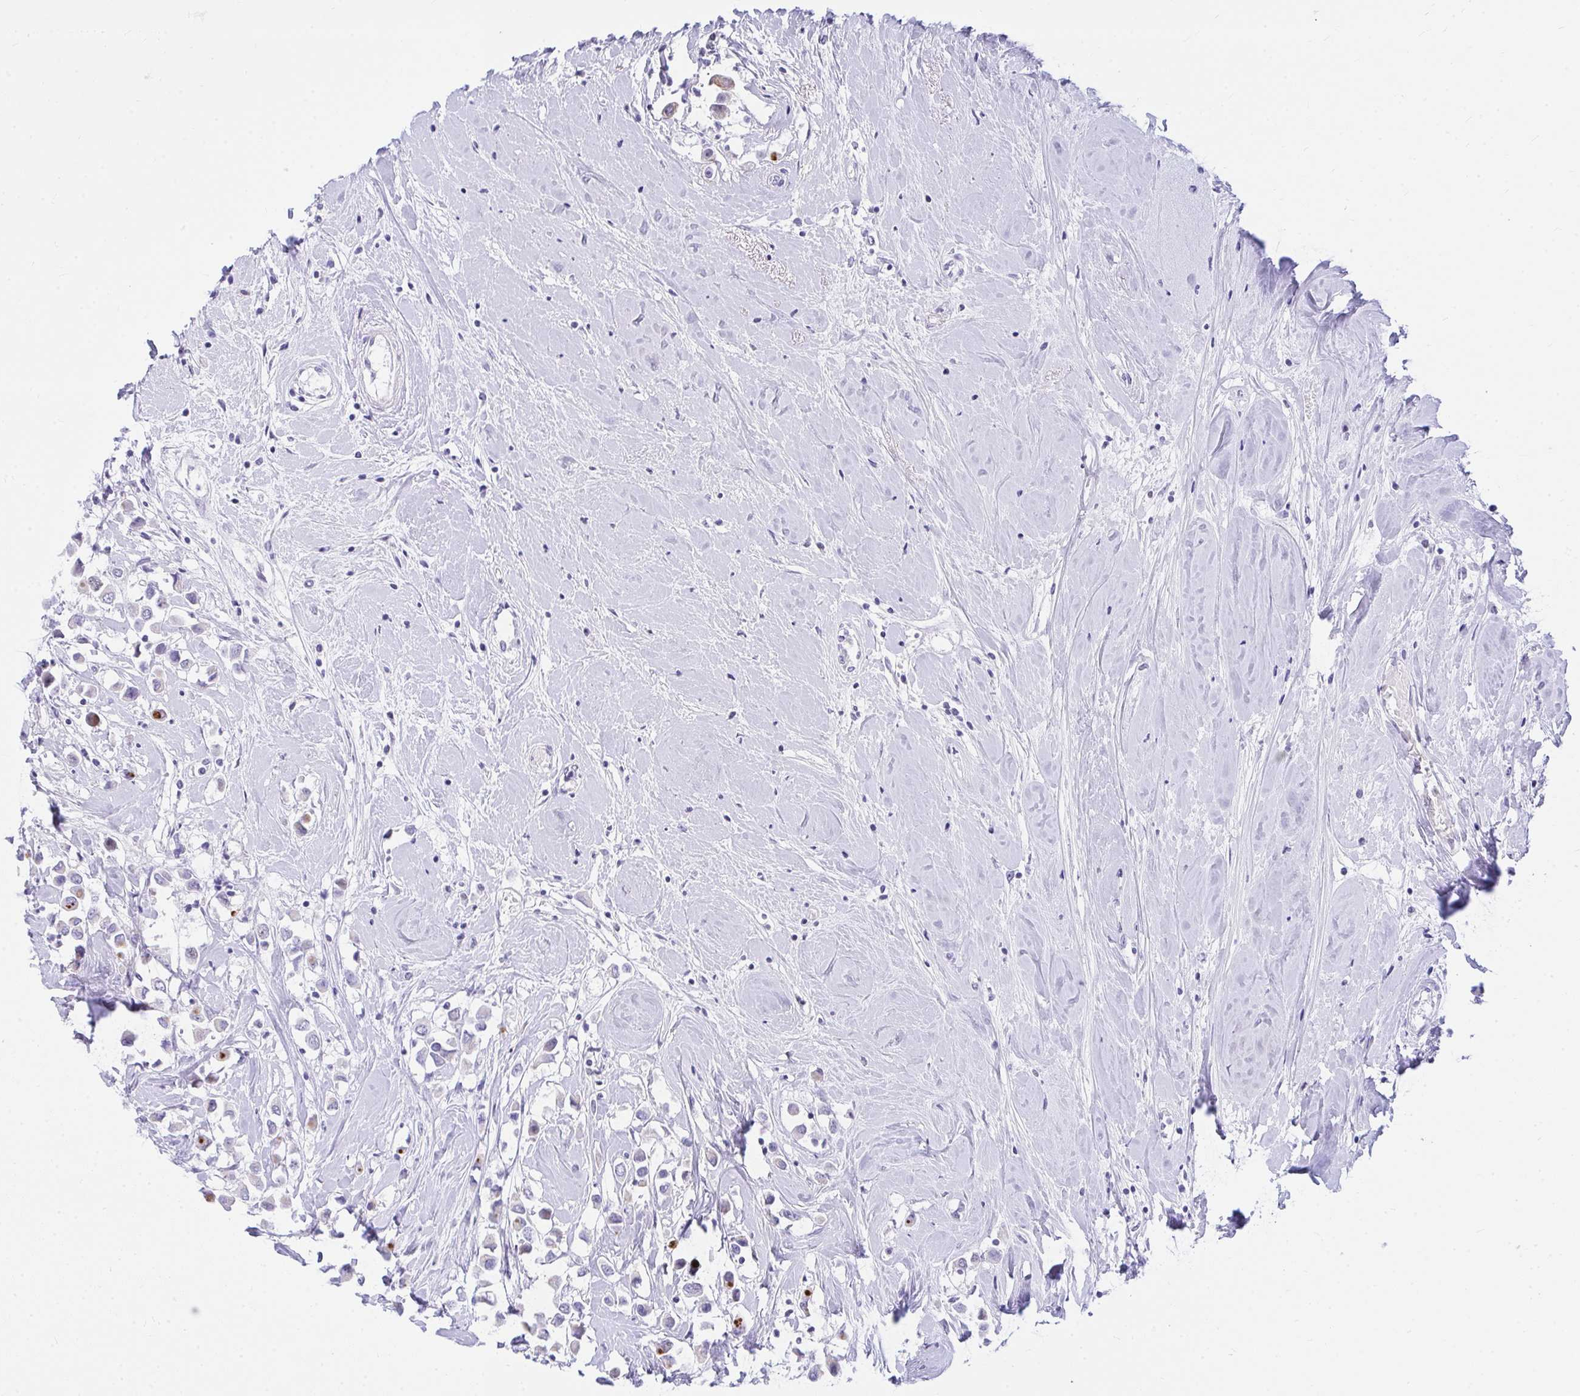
{"staining": {"intensity": "strong", "quantity": "<25%", "location": "cytoplasmic/membranous"}, "tissue": "breast cancer", "cell_type": "Tumor cells", "image_type": "cancer", "snomed": [{"axis": "morphology", "description": "Duct carcinoma"}, {"axis": "topography", "description": "Breast"}], "caption": "Strong cytoplasmic/membranous positivity is seen in approximately <25% of tumor cells in breast cancer (infiltrating ductal carcinoma).", "gene": "OR5F1", "patient": {"sex": "female", "age": 61}}